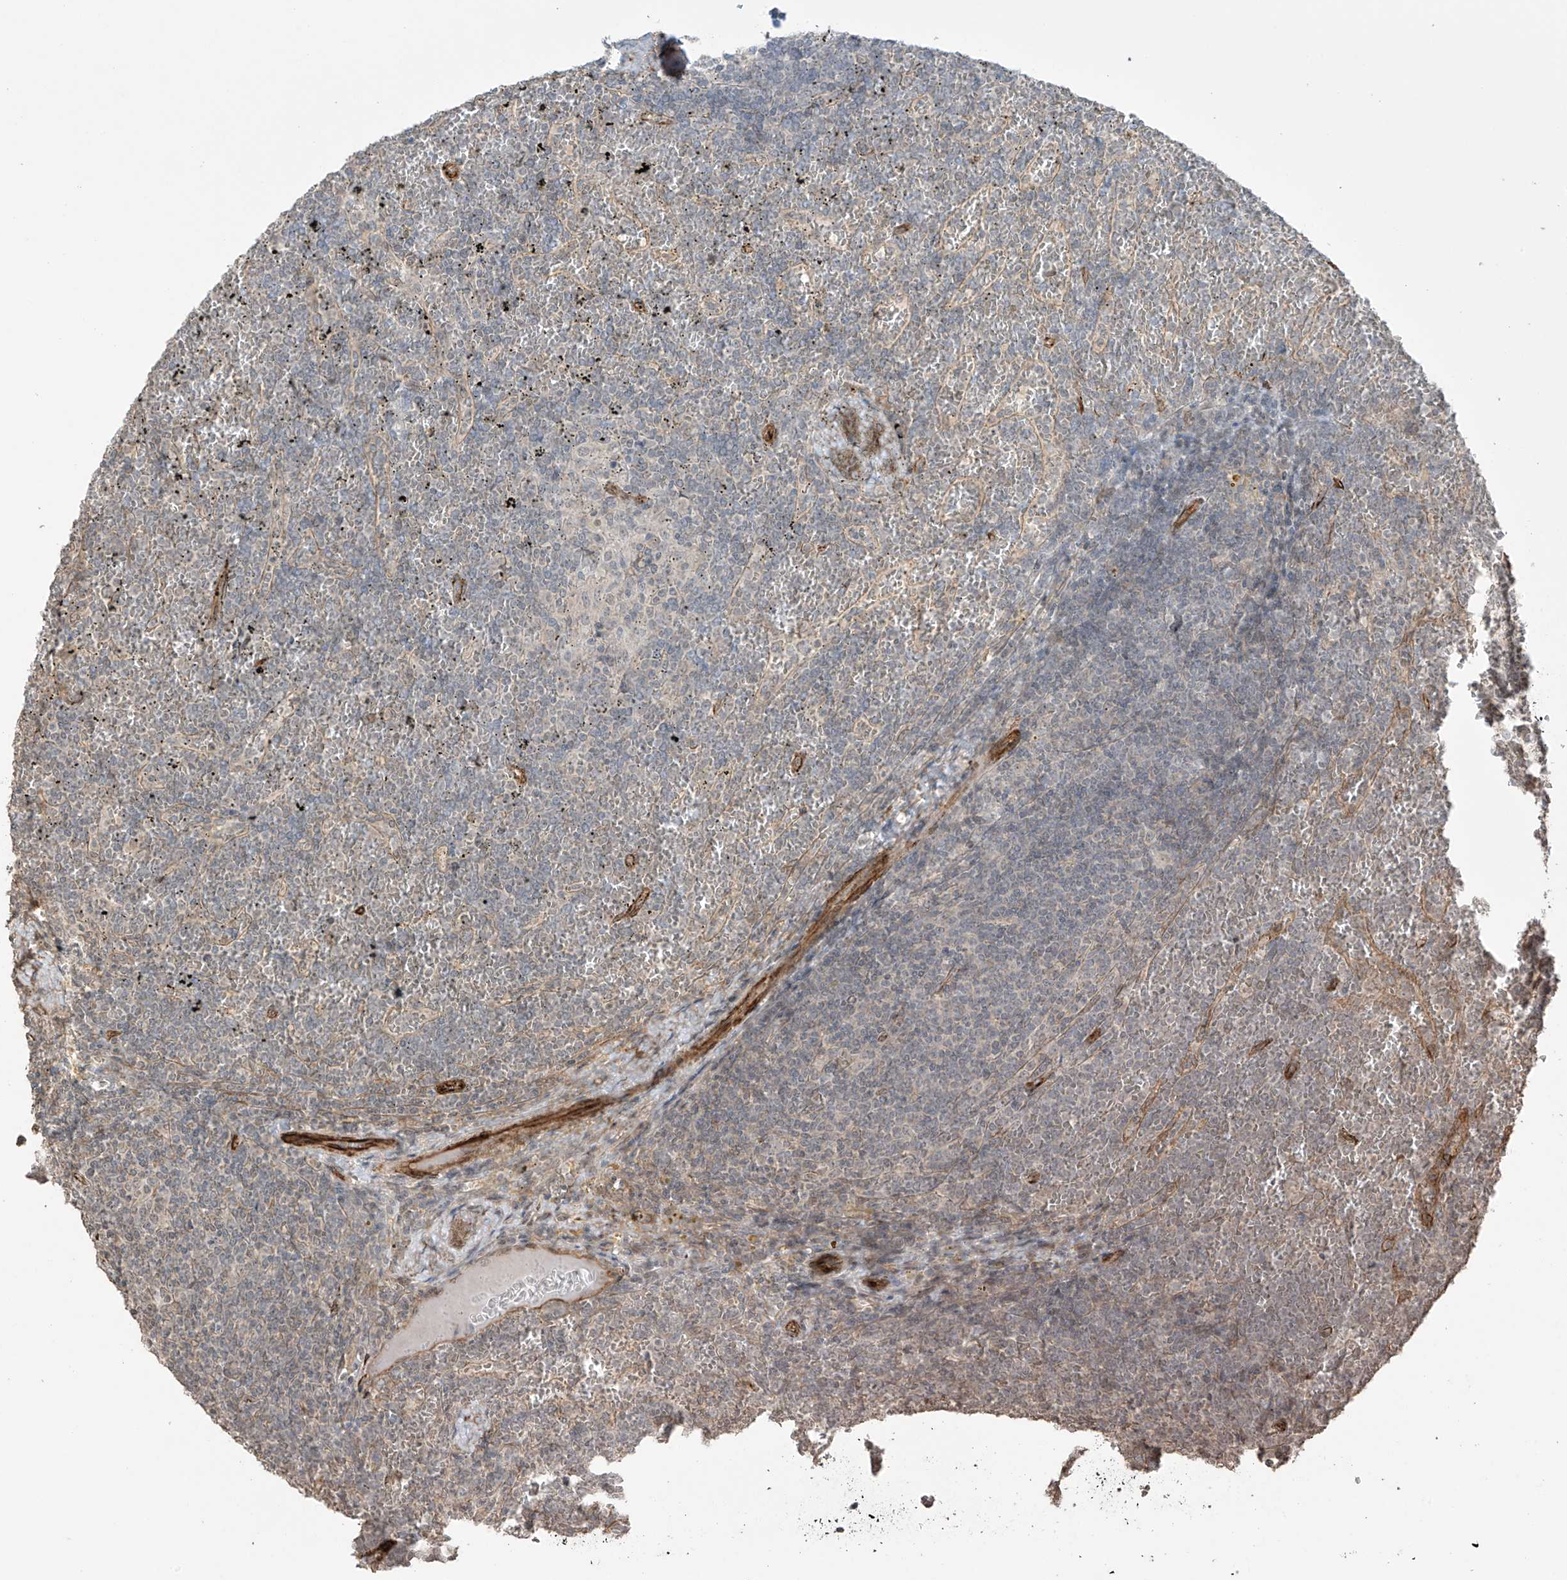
{"staining": {"intensity": "negative", "quantity": "none", "location": "none"}, "tissue": "lymphoma", "cell_type": "Tumor cells", "image_type": "cancer", "snomed": [{"axis": "morphology", "description": "Malignant lymphoma, non-Hodgkin's type, Low grade"}, {"axis": "topography", "description": "Spleen"}], "caption": "IHC histopathology image of lymphoma stained for a protein (brown), which shows no positivity in tumor cells. (IHC, brightfield microscopy, high magnification).", "gene": "TTLL5", "patient": {"sex": "female", "age": 19}}